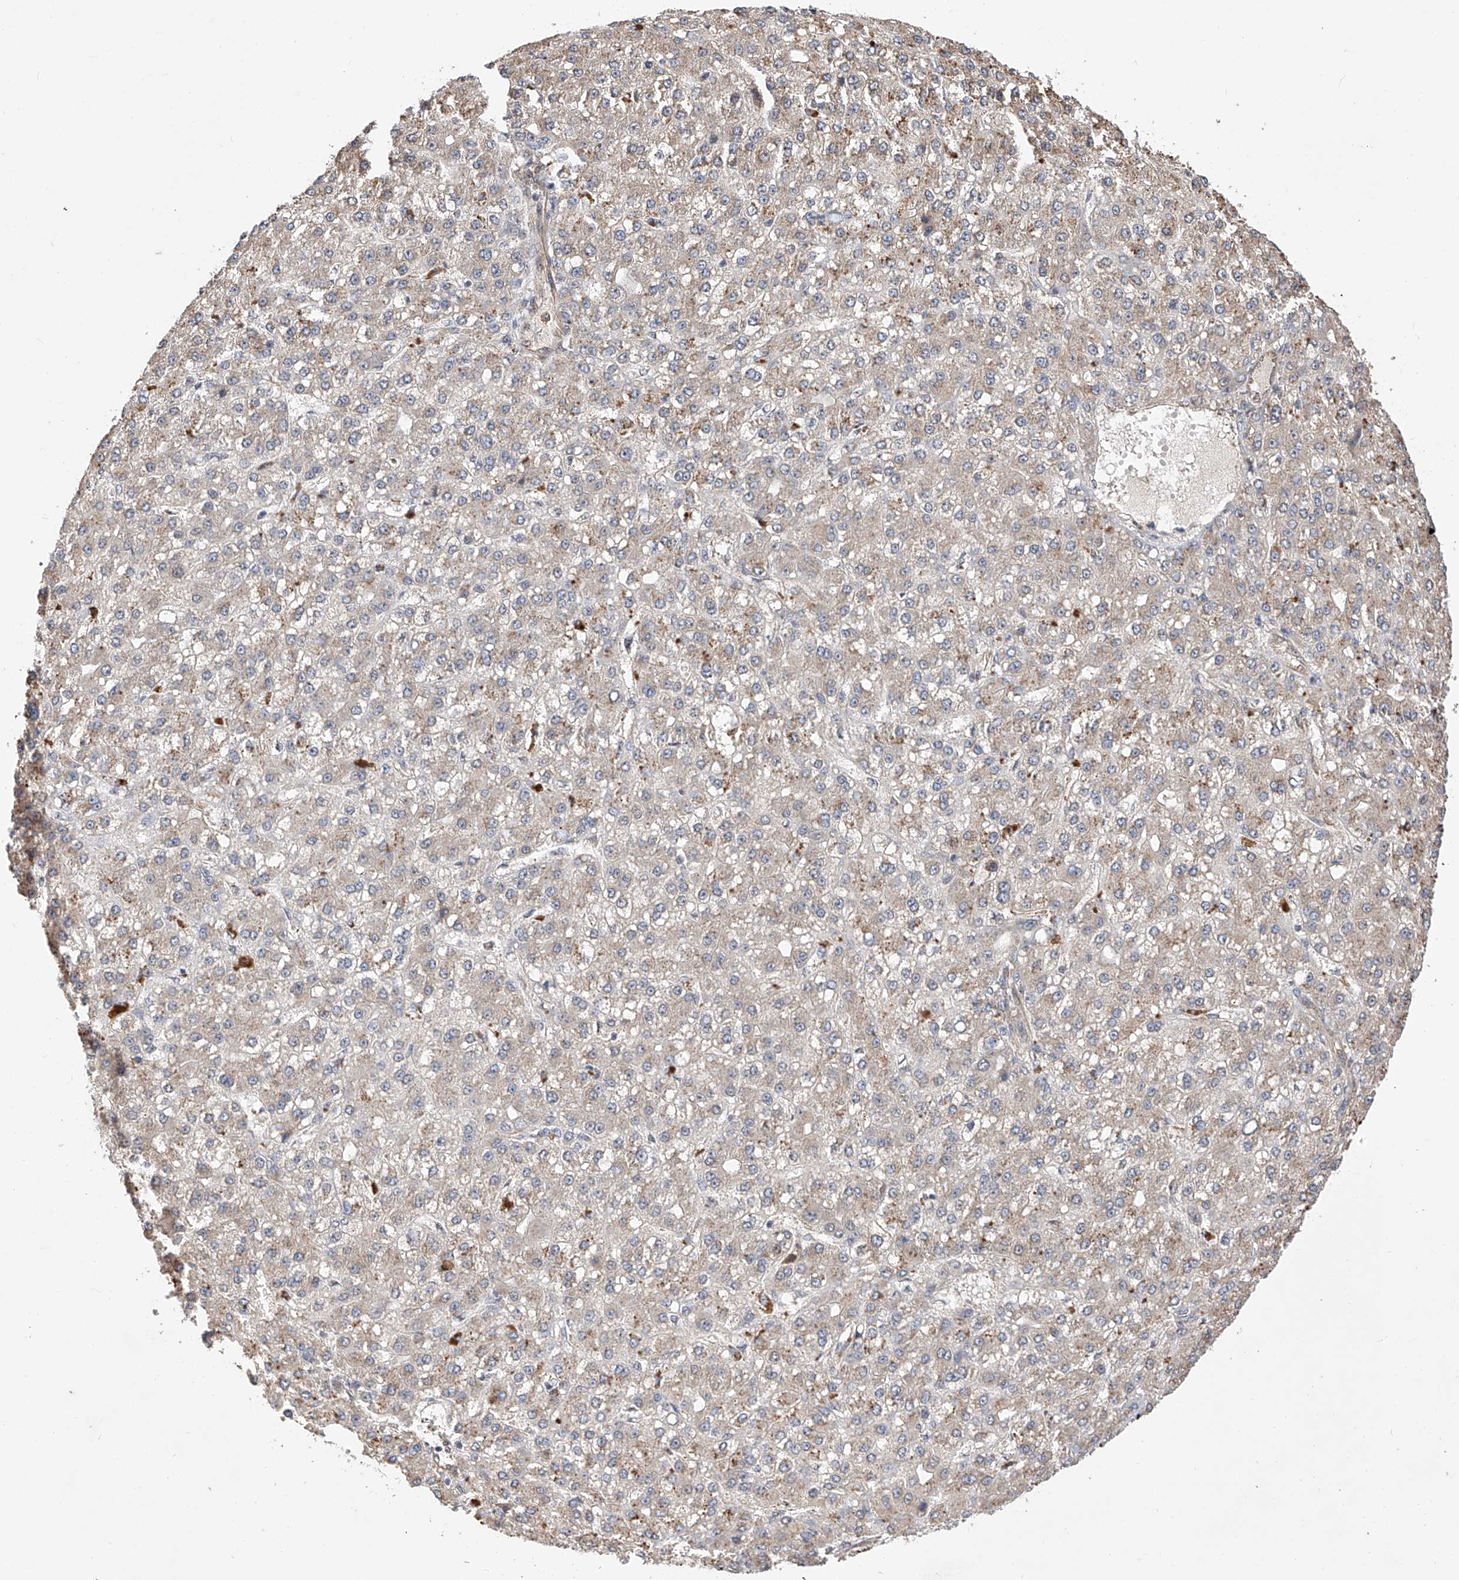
{"staining": {"intensity": "weak", "quantity": "25%-75%", "location": "cytoplasmic/membranous"}, "tissue": "liver cancer", "cell_type": "Tumor cells", "image_type": "cancer", "snomed": [{"axis": "morphology", "description": "Carcinoma, Hepatocellular, NOS"}, {"axis": "topography", "description": "Liver"}], "caption": "Protein expression analysis of liver cancer reveals weak cytoplasmic/membranous staining in about 25%-75% of tumor cells.", "gene": "RILPL2", "patient": {"sex": "male", "age": 67}}